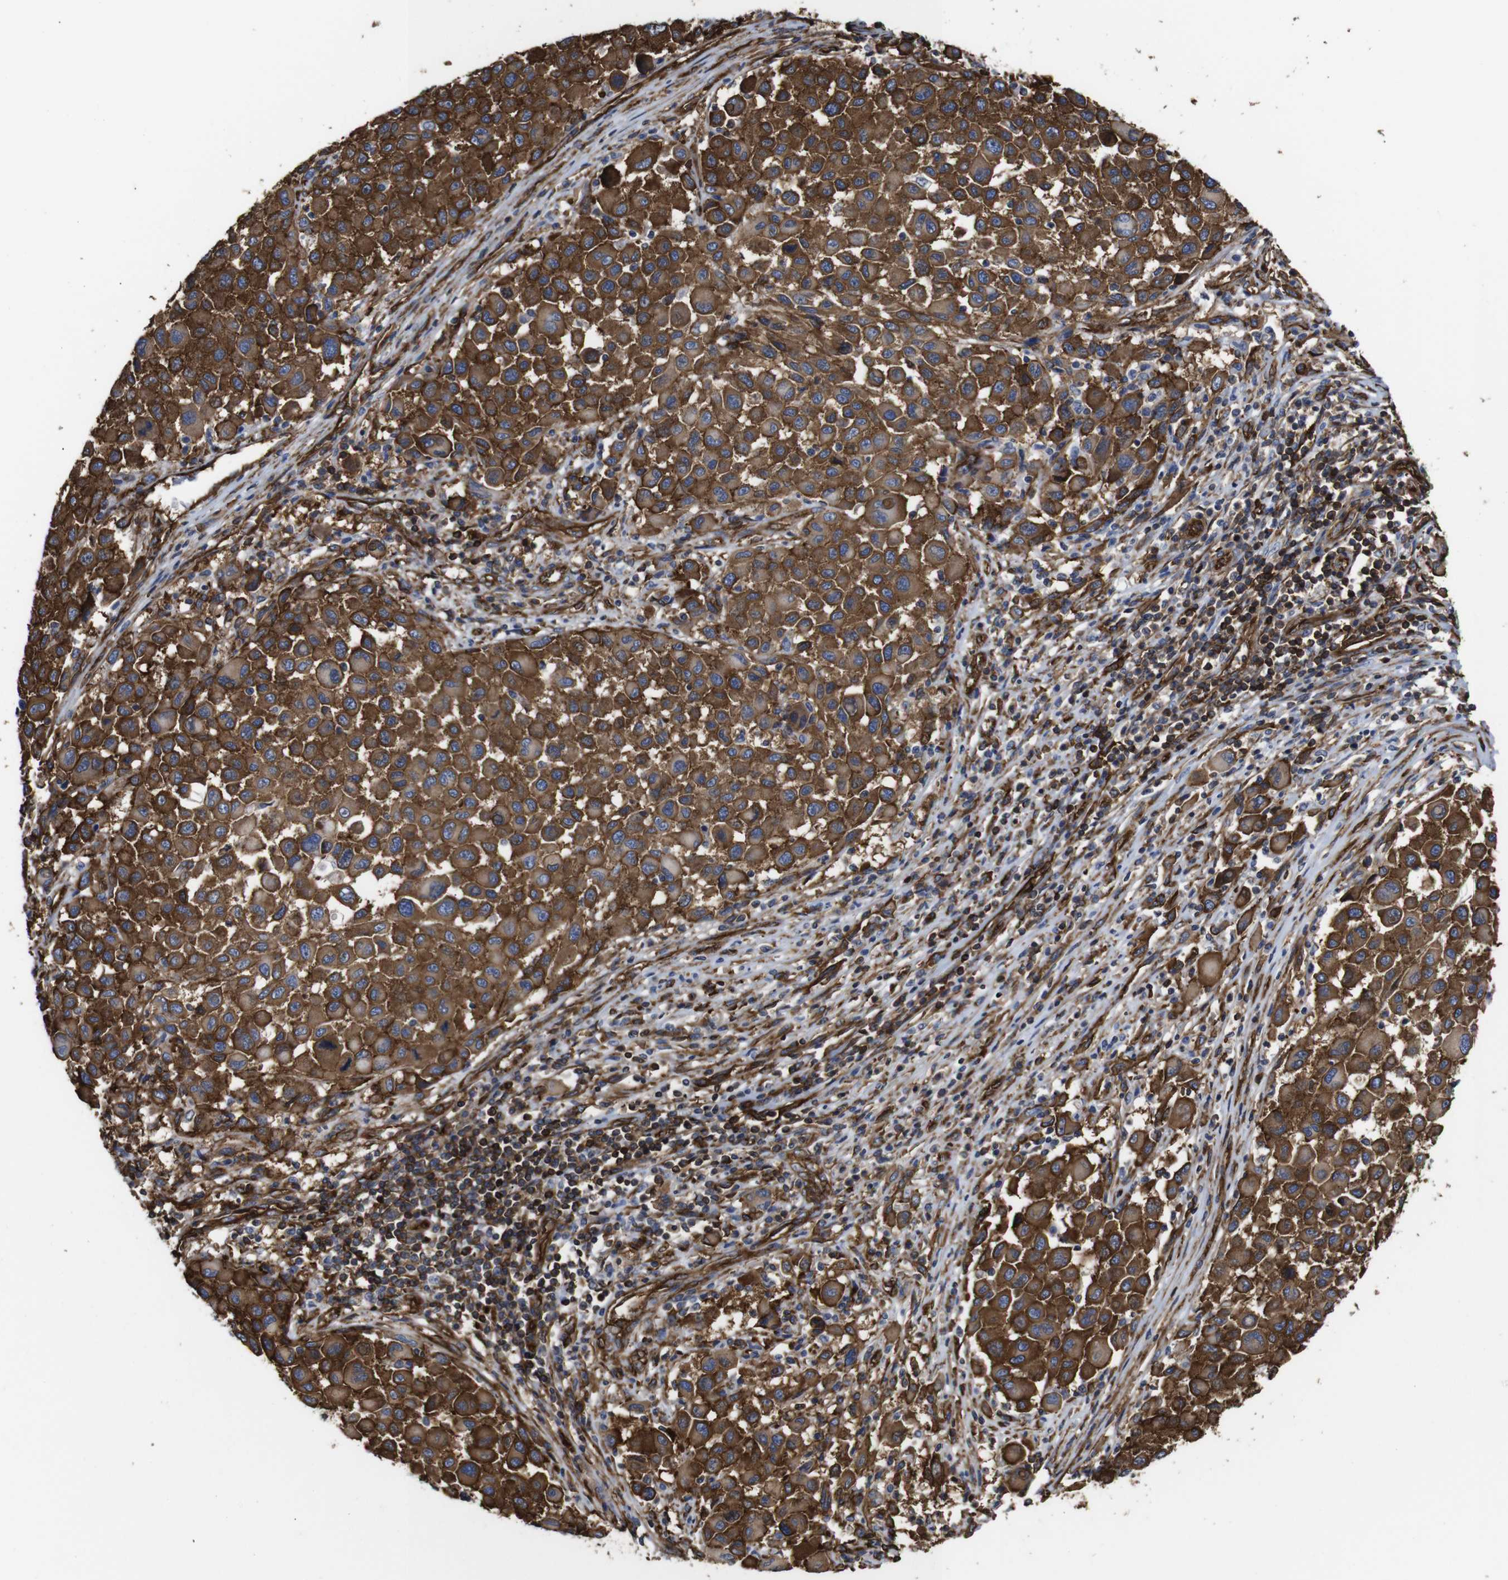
{"staining": {"intensity": "moderate", "quantity": ">75%", "location": "cytoplasmic/membranous"}, "tissue": "melanoma", "cell_type": "Tumor cells", "image_type": "cancer", "snomed": [{"axis": "morphology", "description": "Malignant melanoma, Metastatic site"}, {"axis": "topography", "description": "Lymph node"}], "caption": "This is an image of IHC staining of melanoma, which shows moderate staining in the cytoplasmic/membranous of tumor cells.", "gene": "SPTBN1", "patient": {"sex": "male", "age": 61}}